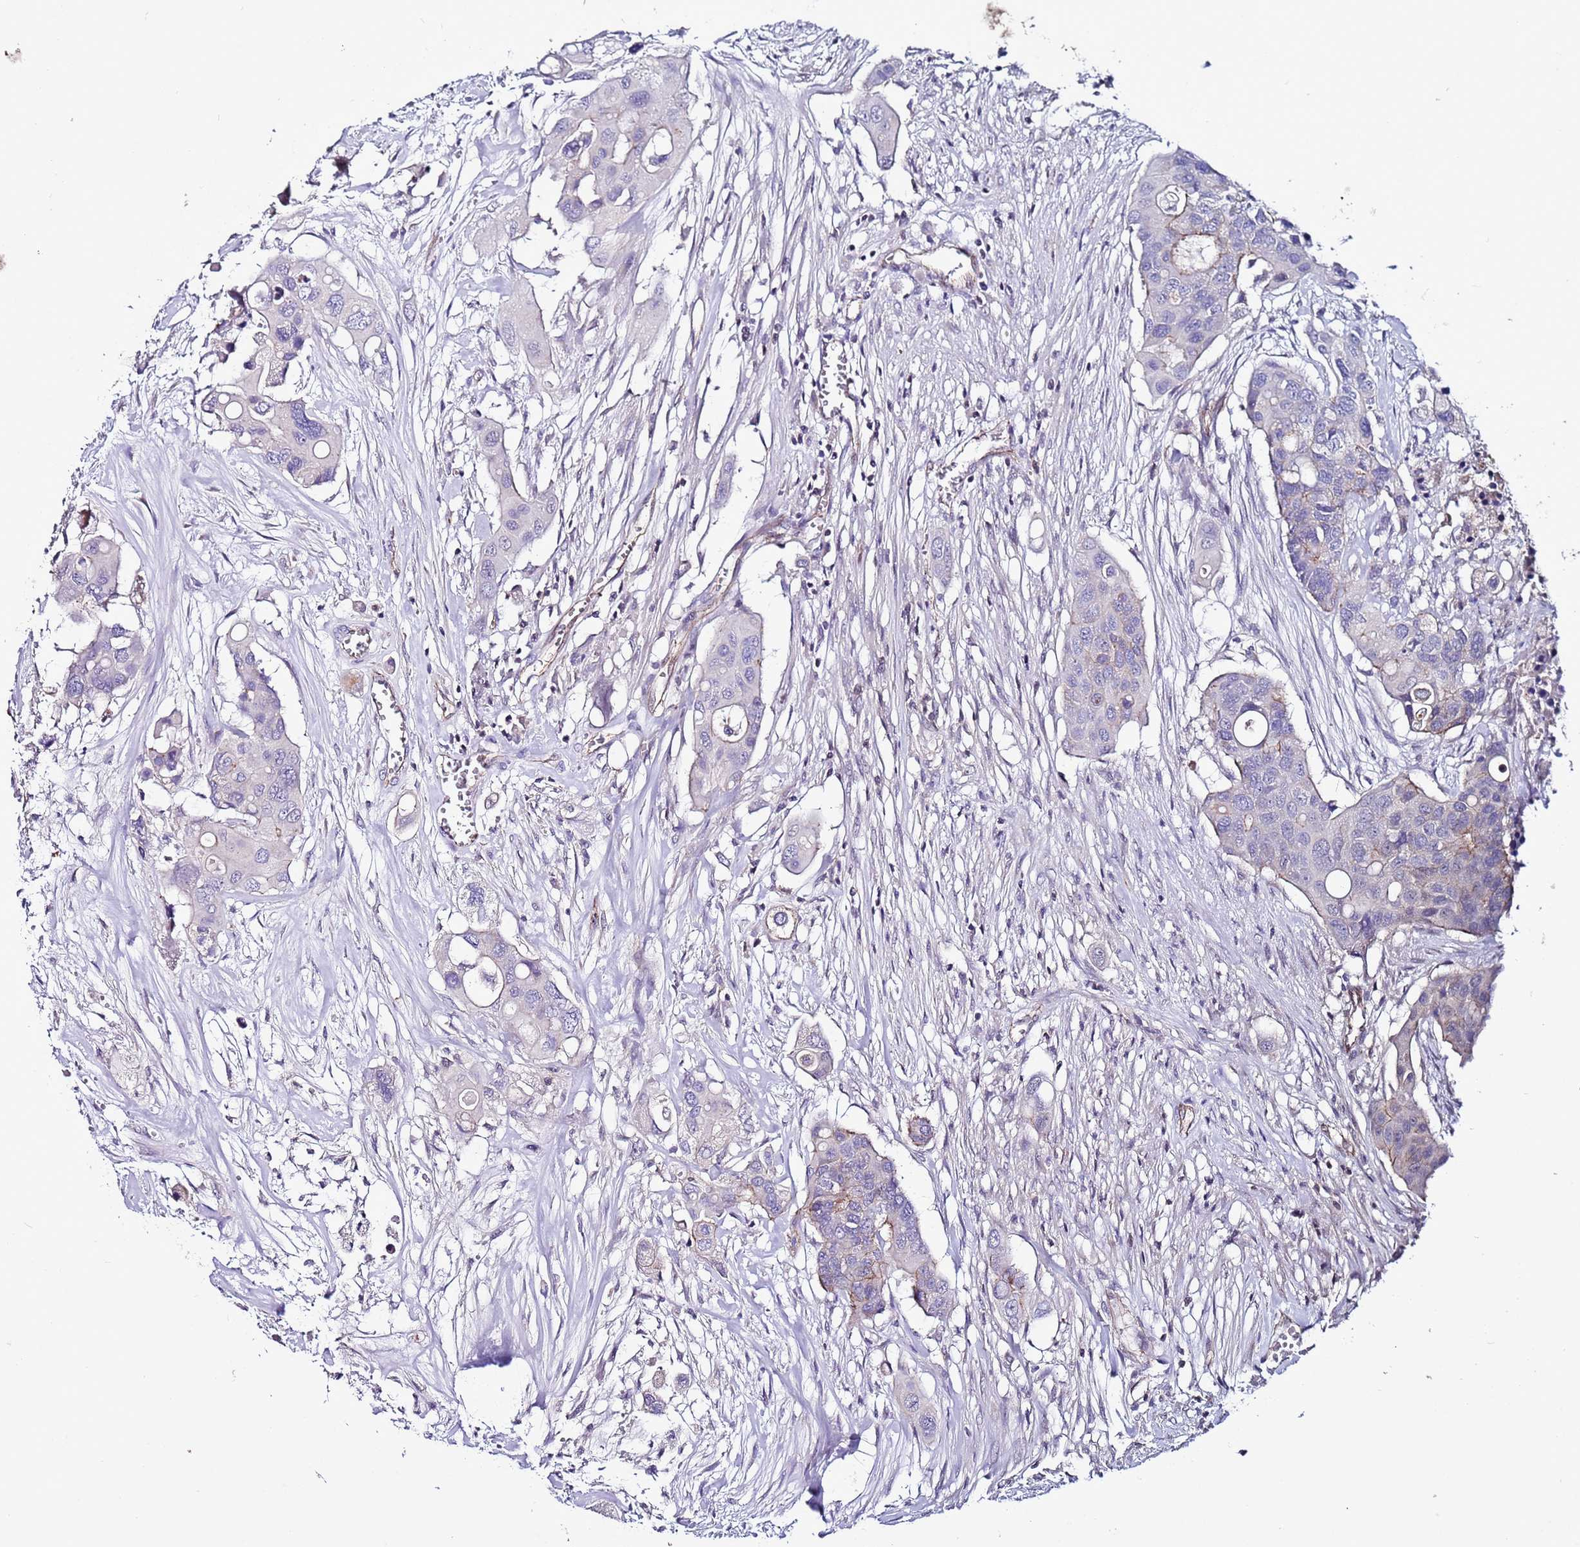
{"staining": {"intensity": "negative", "quantity": "none", "location": "none"}, "tissue": "colorectal cancer", "cell_type": "Tumor cells", "image_type": "cancer", "snomed": [{"axis": "morphology", "description": "Adenocarcinoma, NOS"}, {"axis": "topography", "description": "Colon"}], "caption": "Tumor cells are negative for brown protein staining in colorectal cancer (adenocarcinoma).", "gene": "TENM3", "patient": {"sex": "male", "age": 77}}